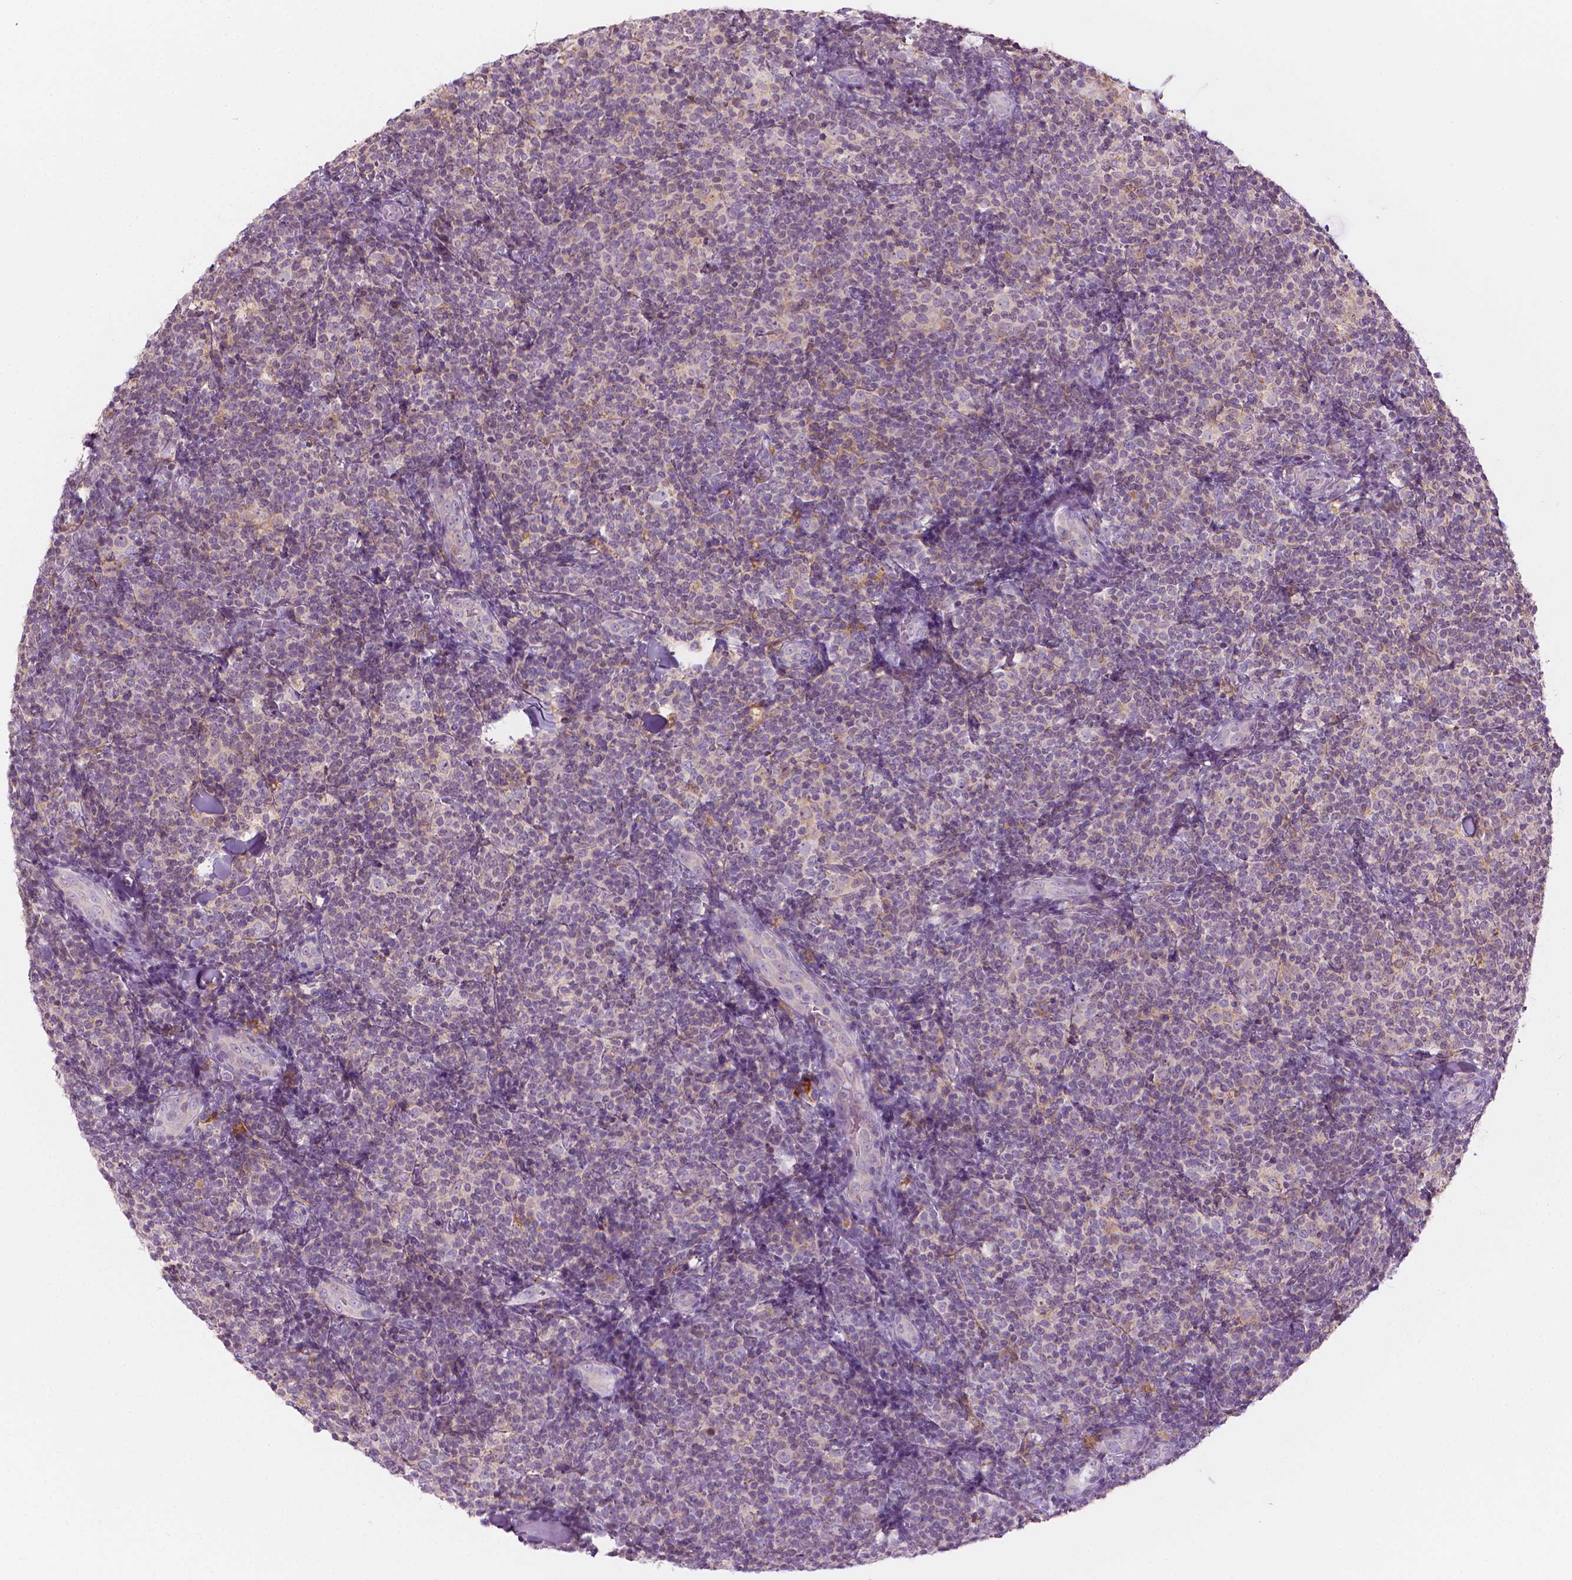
{"staining": {"intensity": "negative", "quantity": "none", "location": "none"}, "tissue": "lymphoma", "cell_type": "Tumor cells", "image_type": "cancer", "snomed": [{"axis": "morphology", "description": "Malignant lymphoma, non-Hodgkin's type, Low grade"}, {"axis": "topography", "description": "Lymph node"}], "caption": "Immunohistochemical staining of human lymphoma displays no significant positivity in tumor cells.", "gene": "SHMT1", "patient": {"sex": "female", "age": 56}}